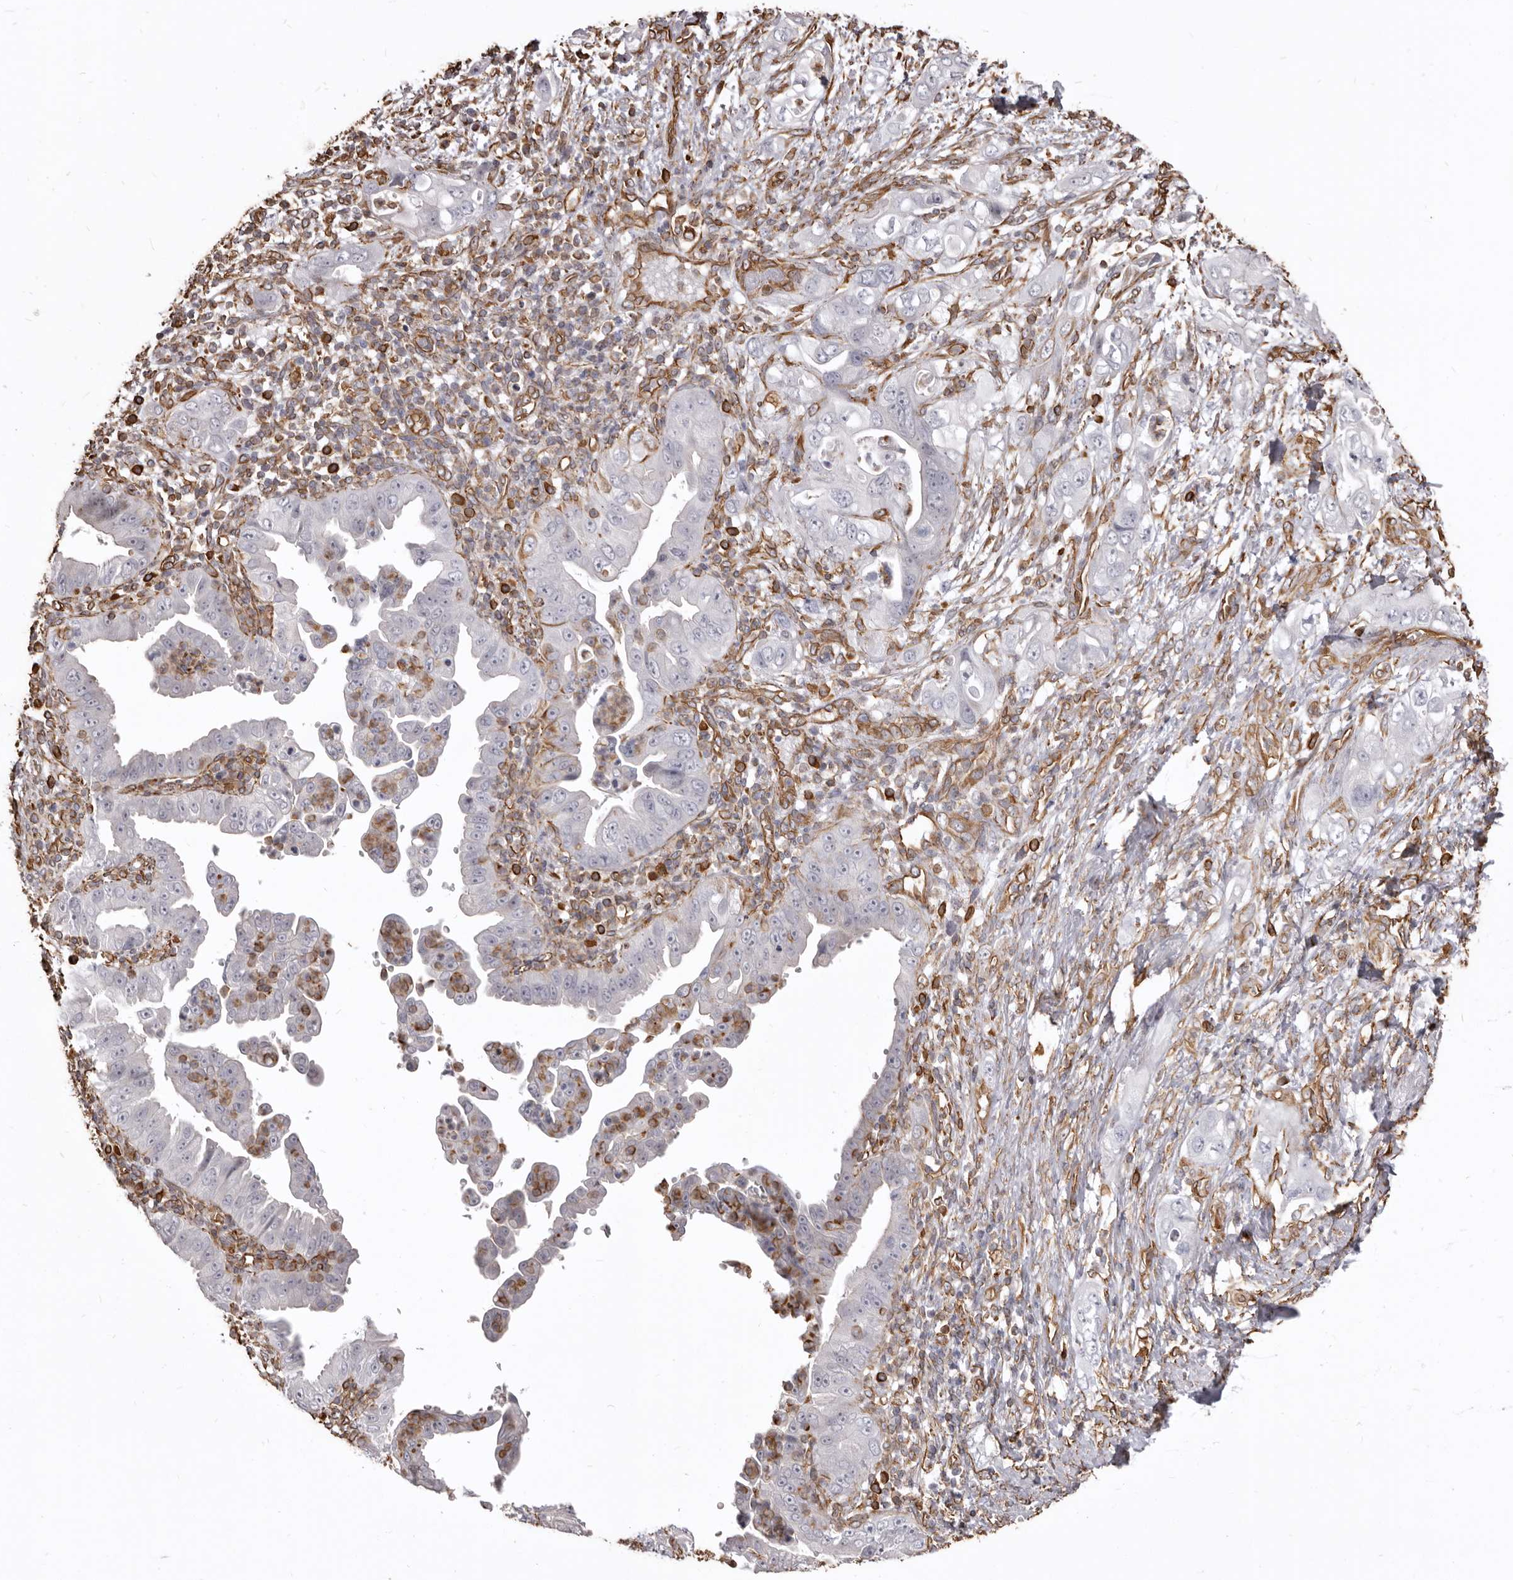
{"staining": {"intensity": "negative", "quantity": "none", "location": "none"}, "tissue": "pancreatic cancer", "cell_type": "Tumor cells", "image_type": "cancer", "snomed": [{"axis": "morphology", "description": "Adenocarcinoma, NOS"}, {"axis": "topography", "description": "Pancreas"}], "caption": "An image of human pancreatic cancer is negative for staining in tumor cells.", "gene": "MTURN", "patient": {"sex": "female", "age": 78}}